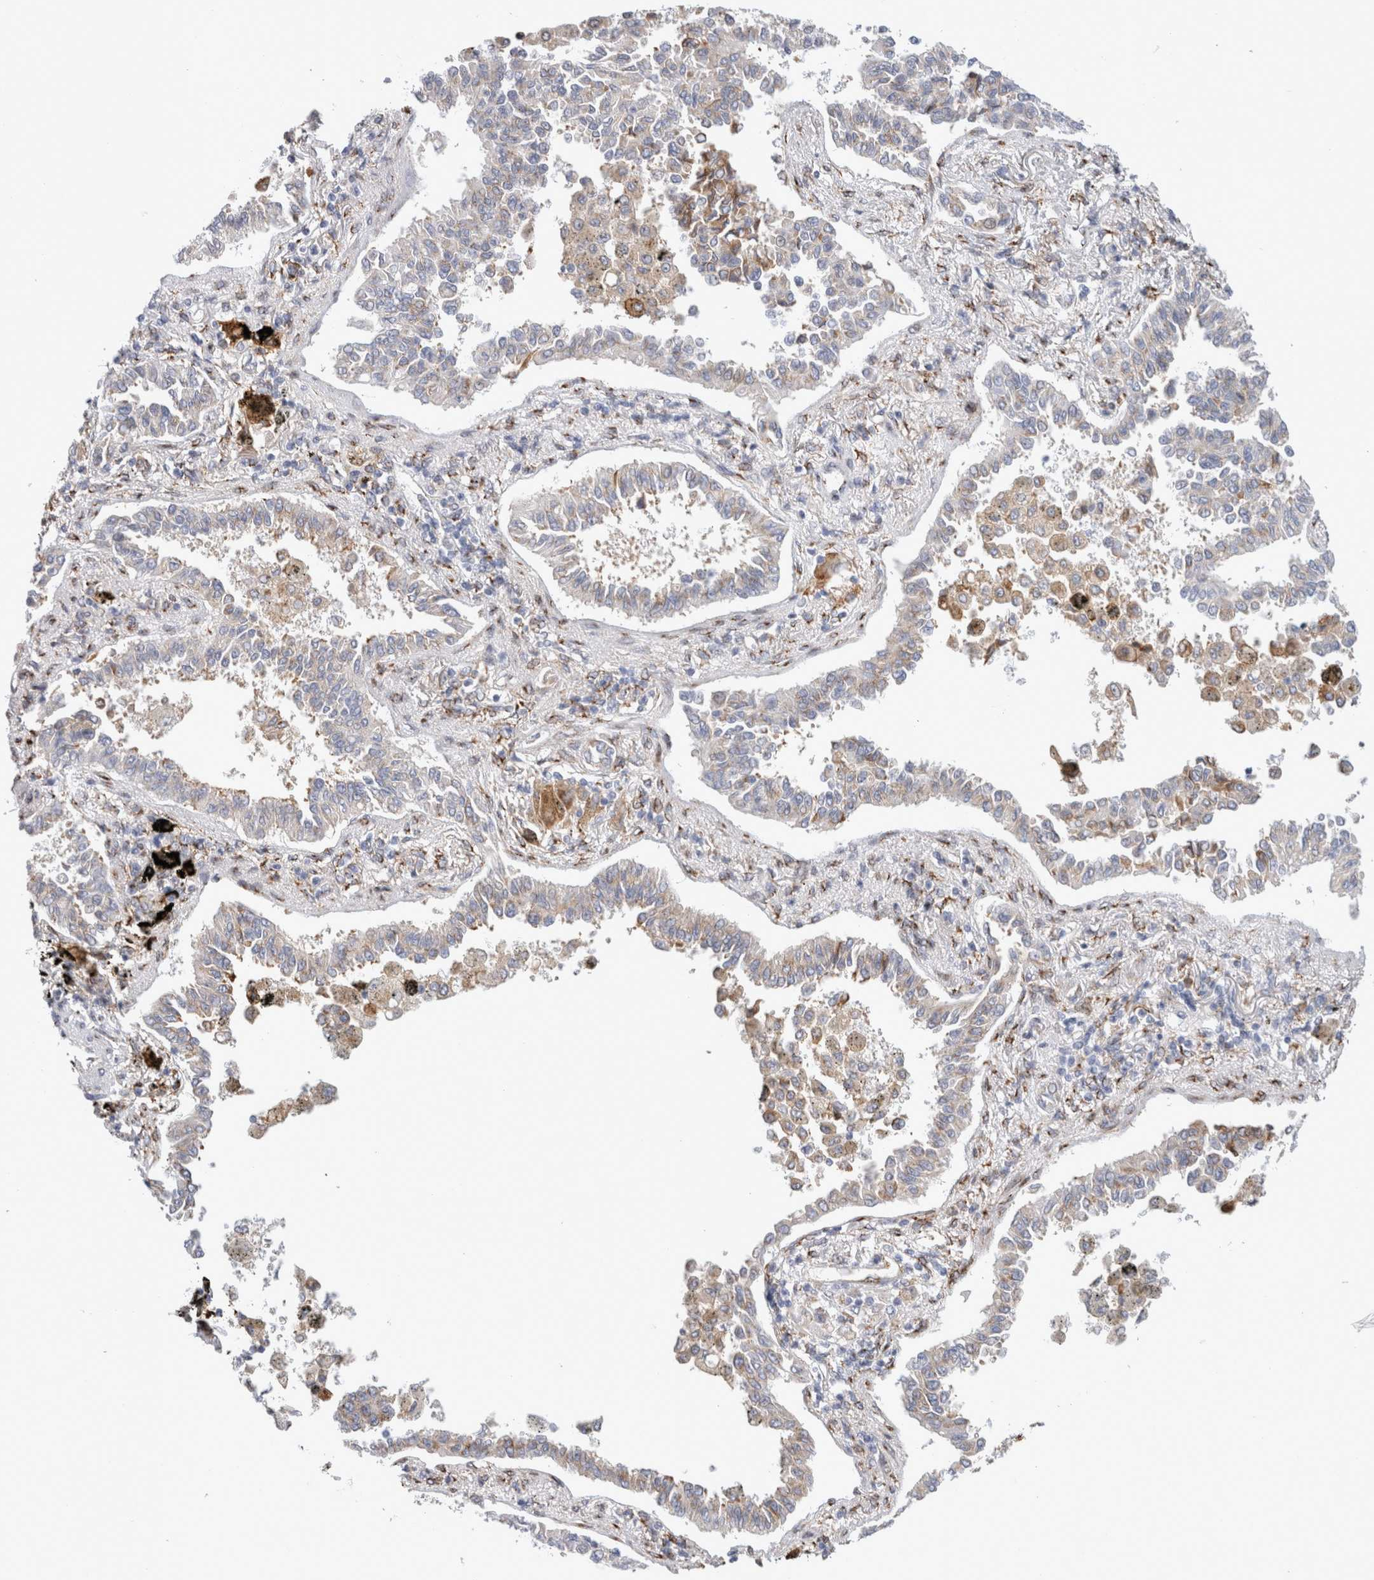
{"staining": {"intensity": "moderate", "quantity": "<25%", "location": "cytoplasmic/membranous"}, "tissue": "lung cancer", "cell_type": "Tumor cells", "image_type": "cancer", "snomed": [{"axis": "morphology", "description": "Normal tissue, NOS"}, {"axis": "morphology", "description": "Adenocarcinoma, NOS"}, {"axis": "topography", "description": "Lung"}], "caption": "About <25% of tumor cells in adenocarcinoma (lung) exhibit moderate cytoplasmic/membranous protein positivity as visualized by brown immunohistochemical staining.", "gene": "MCFD2", "patient": {"sex": "male", "age": 59}}